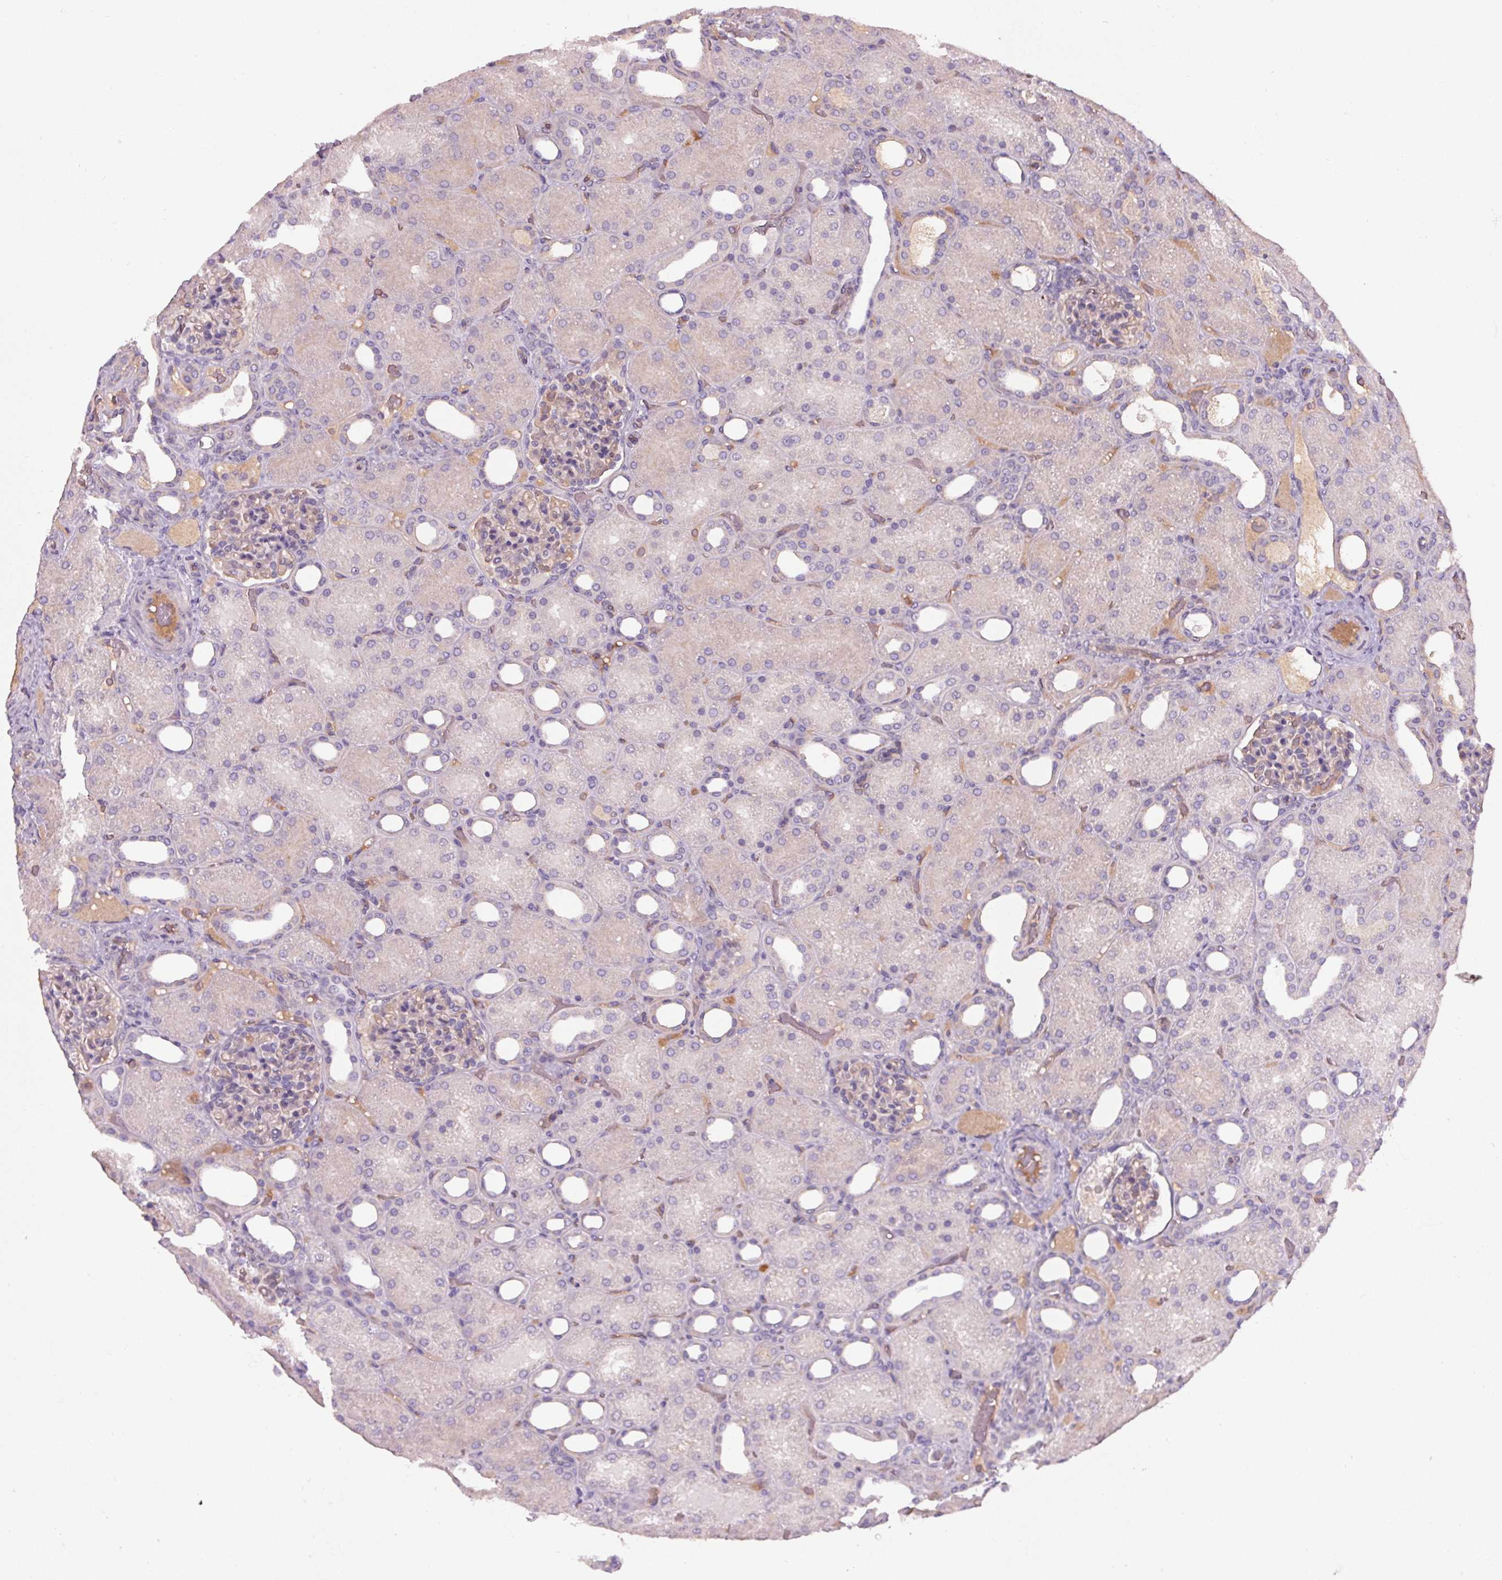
{"staining": {"intensity": "negative", "quantity": "none", "location": "none"}, "tissue": "kidney", "cell_type": "Cells in glomeruli", "image_type": "normal", "snomed": [{"axis": "morphology", "description": "Normal tissue, NOS"}, {"axis": "topography", "description": "Kidney"}], "caption": "IHC histopathology image of normal kidney stained for a protein (brown), which reveals no positivity in cells in glomeruli.", "gene": "APOC4", "patient": {"sex": "male", "age": 2}}